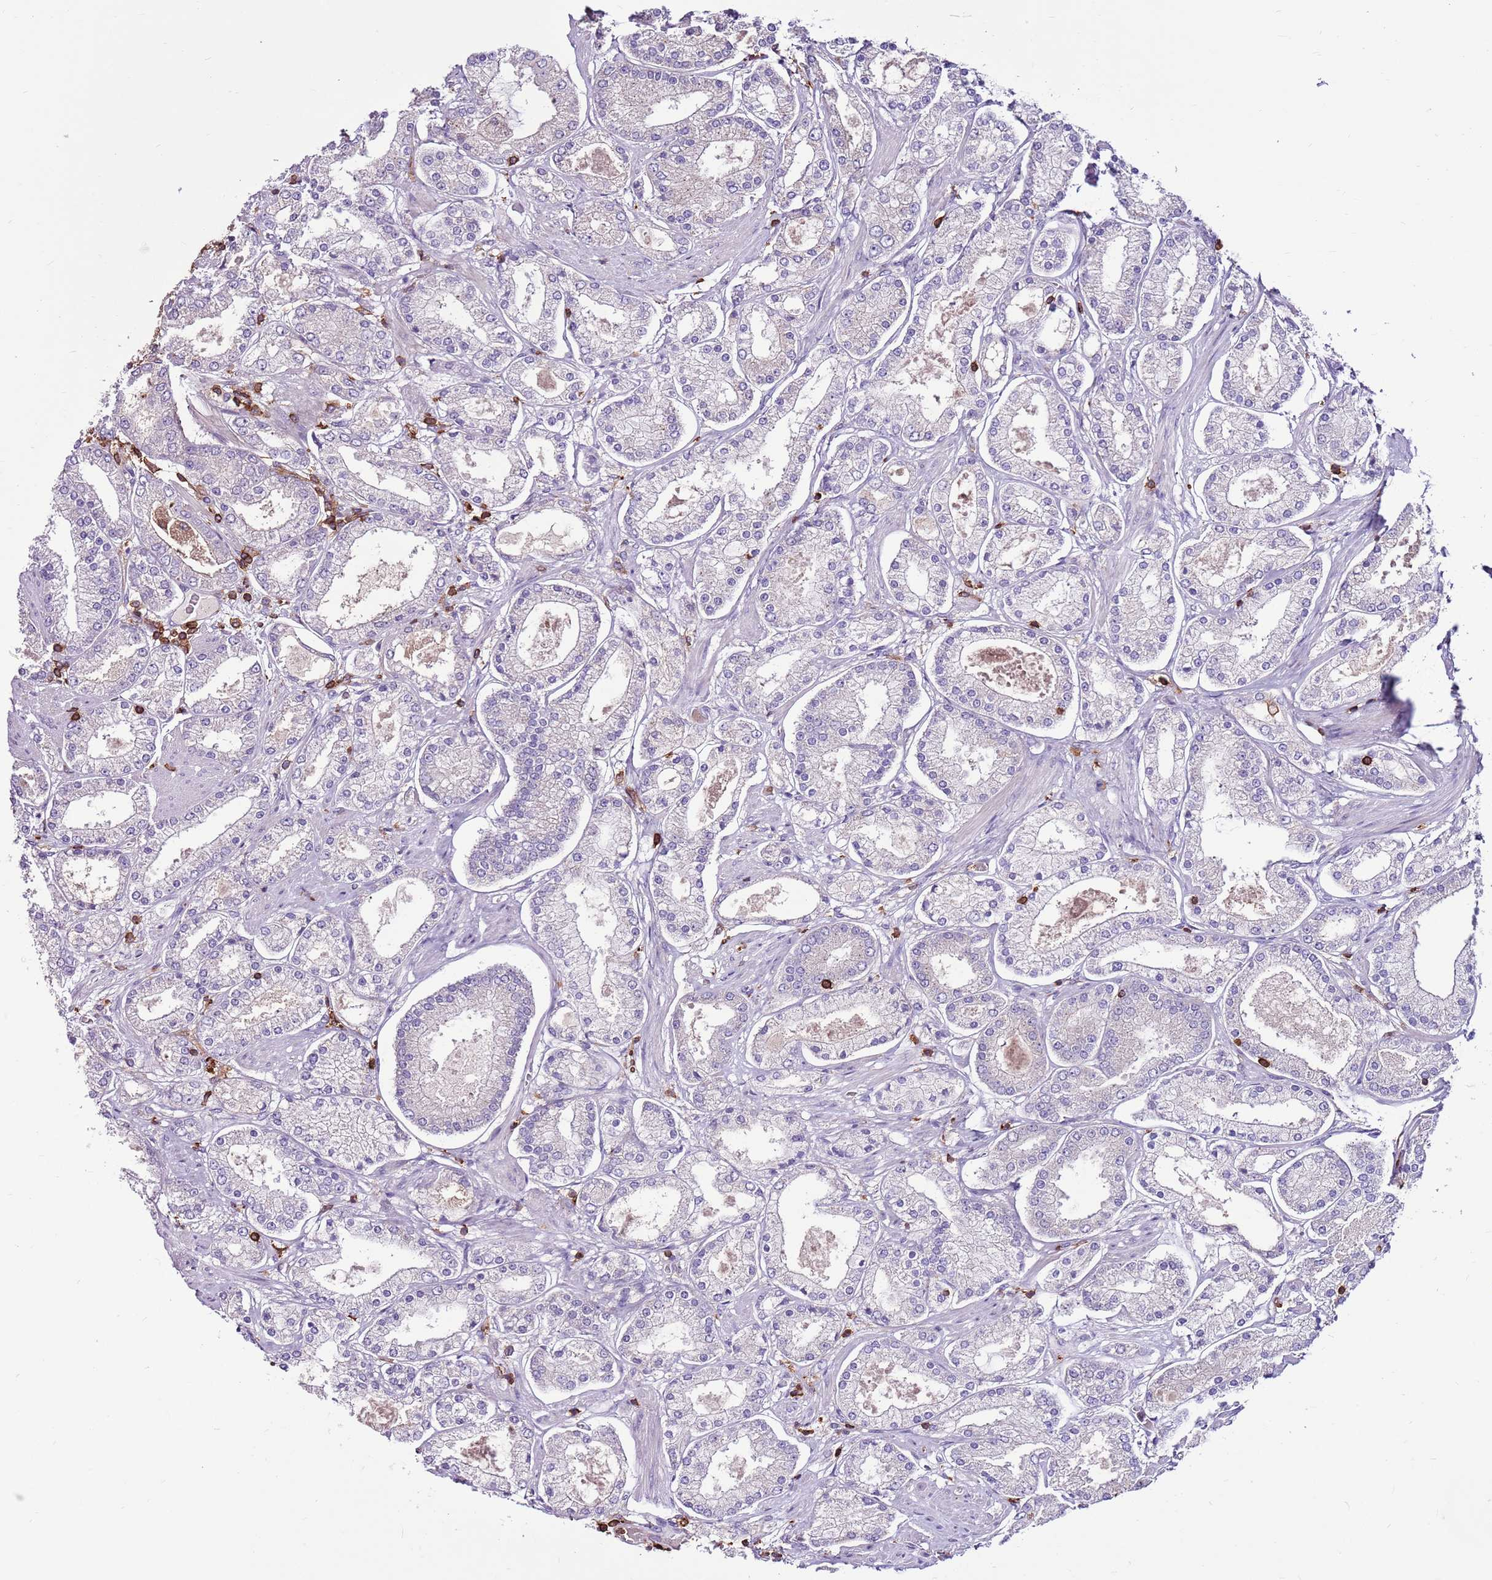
{"staining": {"intensity": "negative", "quantity": "none", "location": "none"}, "tissue": "prostate cancer", "cell_type": "Tumor cells", "image_type": "cancer", "snomed": [{"axis": "morphology", "description": "Adenocarcinoma, High grade"}, {"axis": "topography", "description": "Prostate"}], "caption": "High power microscopy photomicrograph of an immunohistochemistry (IHC) micrograph of prostate adenocarcinoma (high-grade), revealing no significant expression in tumor cells.", "gene": "ZSWIM1", "patient": {"sex": "male", "age": 69}}